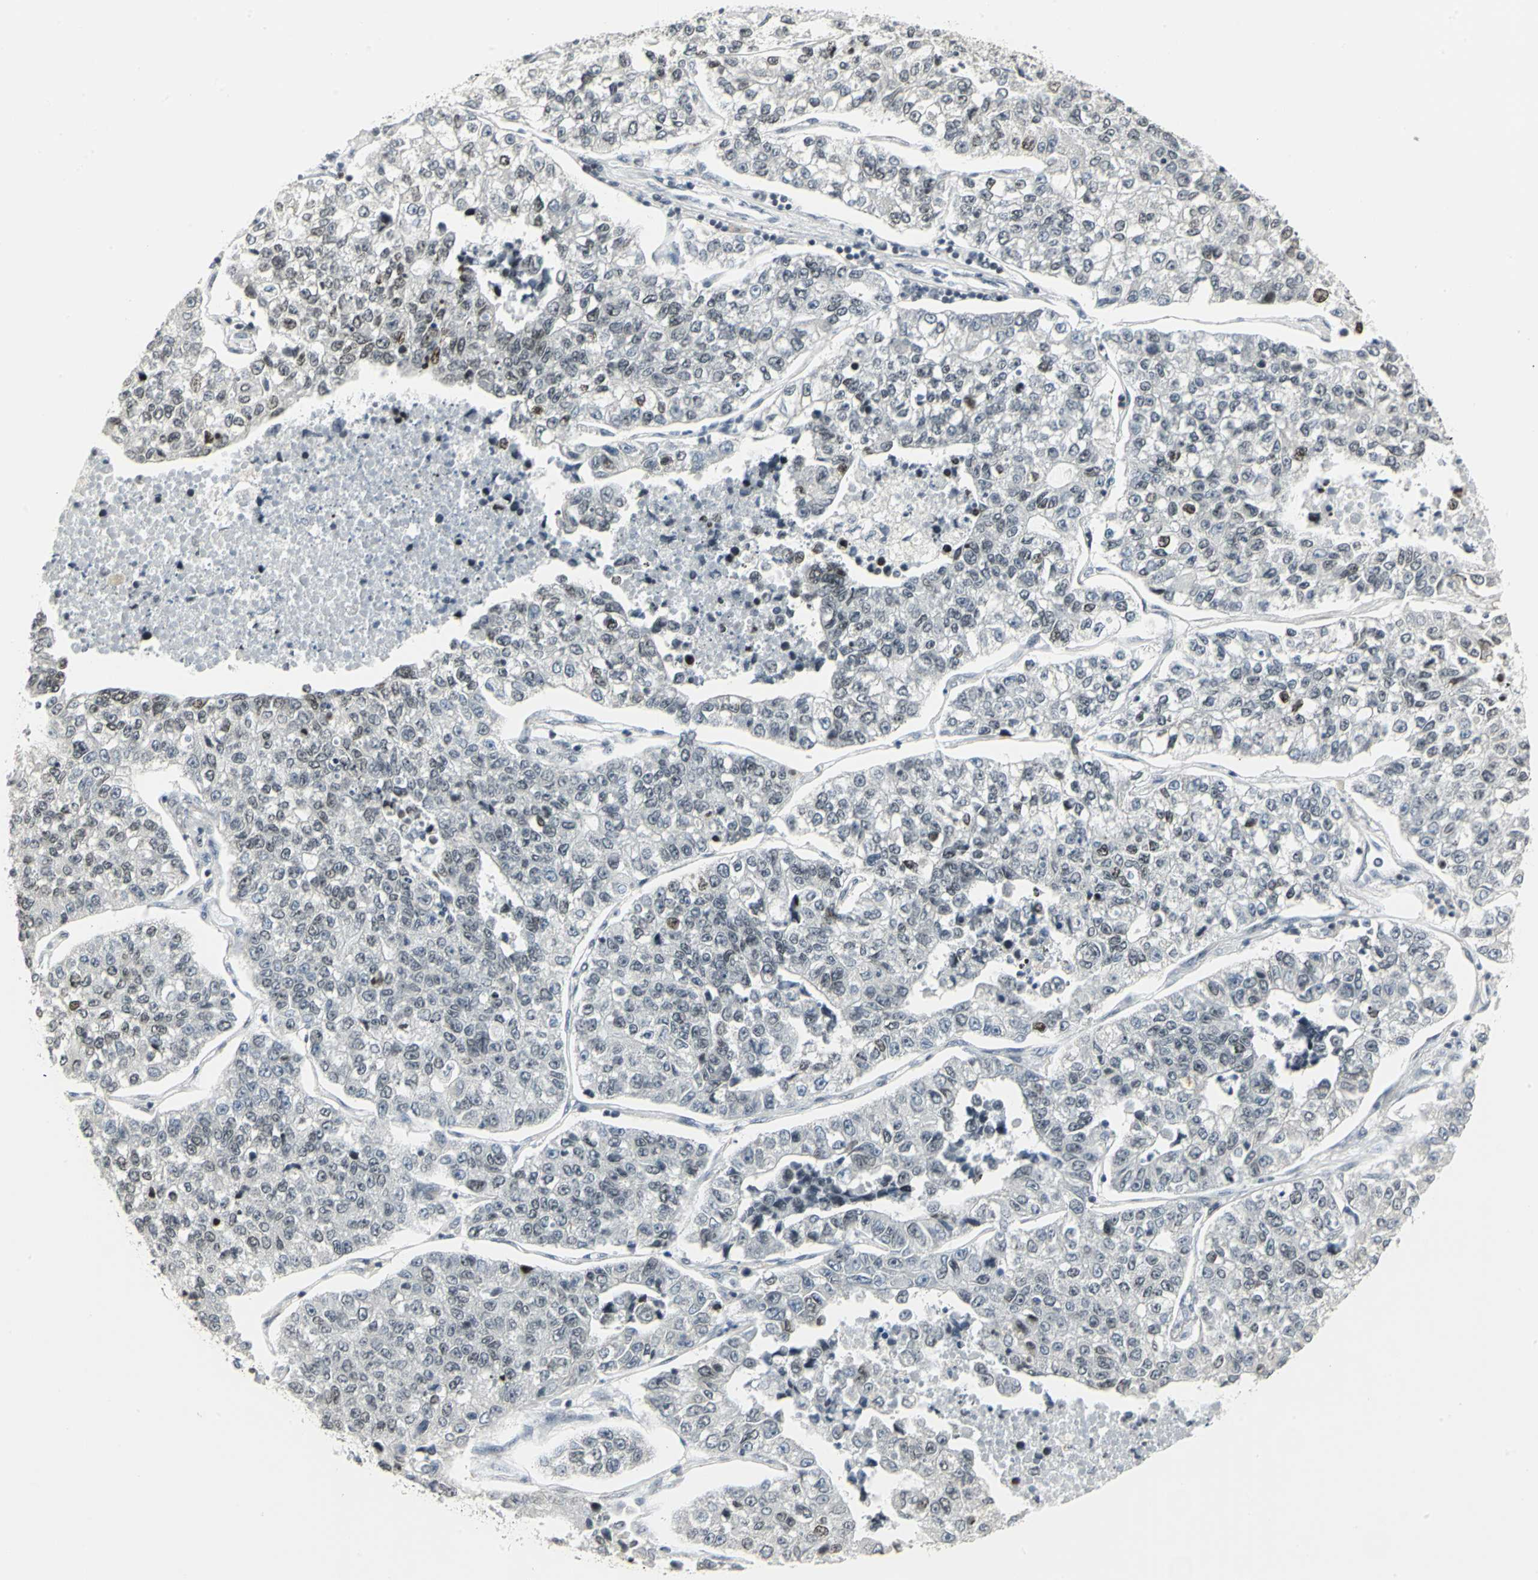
{"staining": {"intensity": "weak", "quantity": "<25%", "location": "nuclear"}, "tissue": "lung cancer", "cell_type": "Tumor cells", "image_type": "cancer", "snomed": [{"axis": "morphology", "description": "Adenocarcinoma, NOS"}, {"axis": "topography", "description": "Lung"}], "caption": "IHC histopathology image of neoplastic tissue: lung cancer stained with DAB demonstrates no significant protein positivity in tumor cells. The staining was performed using DAB (3,3'-diaminobenzidine) to visualize the protein expression in brown, while the nuclei were stained in blue with hematoxylin (Magnification: 20x).", "gene": "CBX3", "patient": {"sex": "male", "age": 49}}